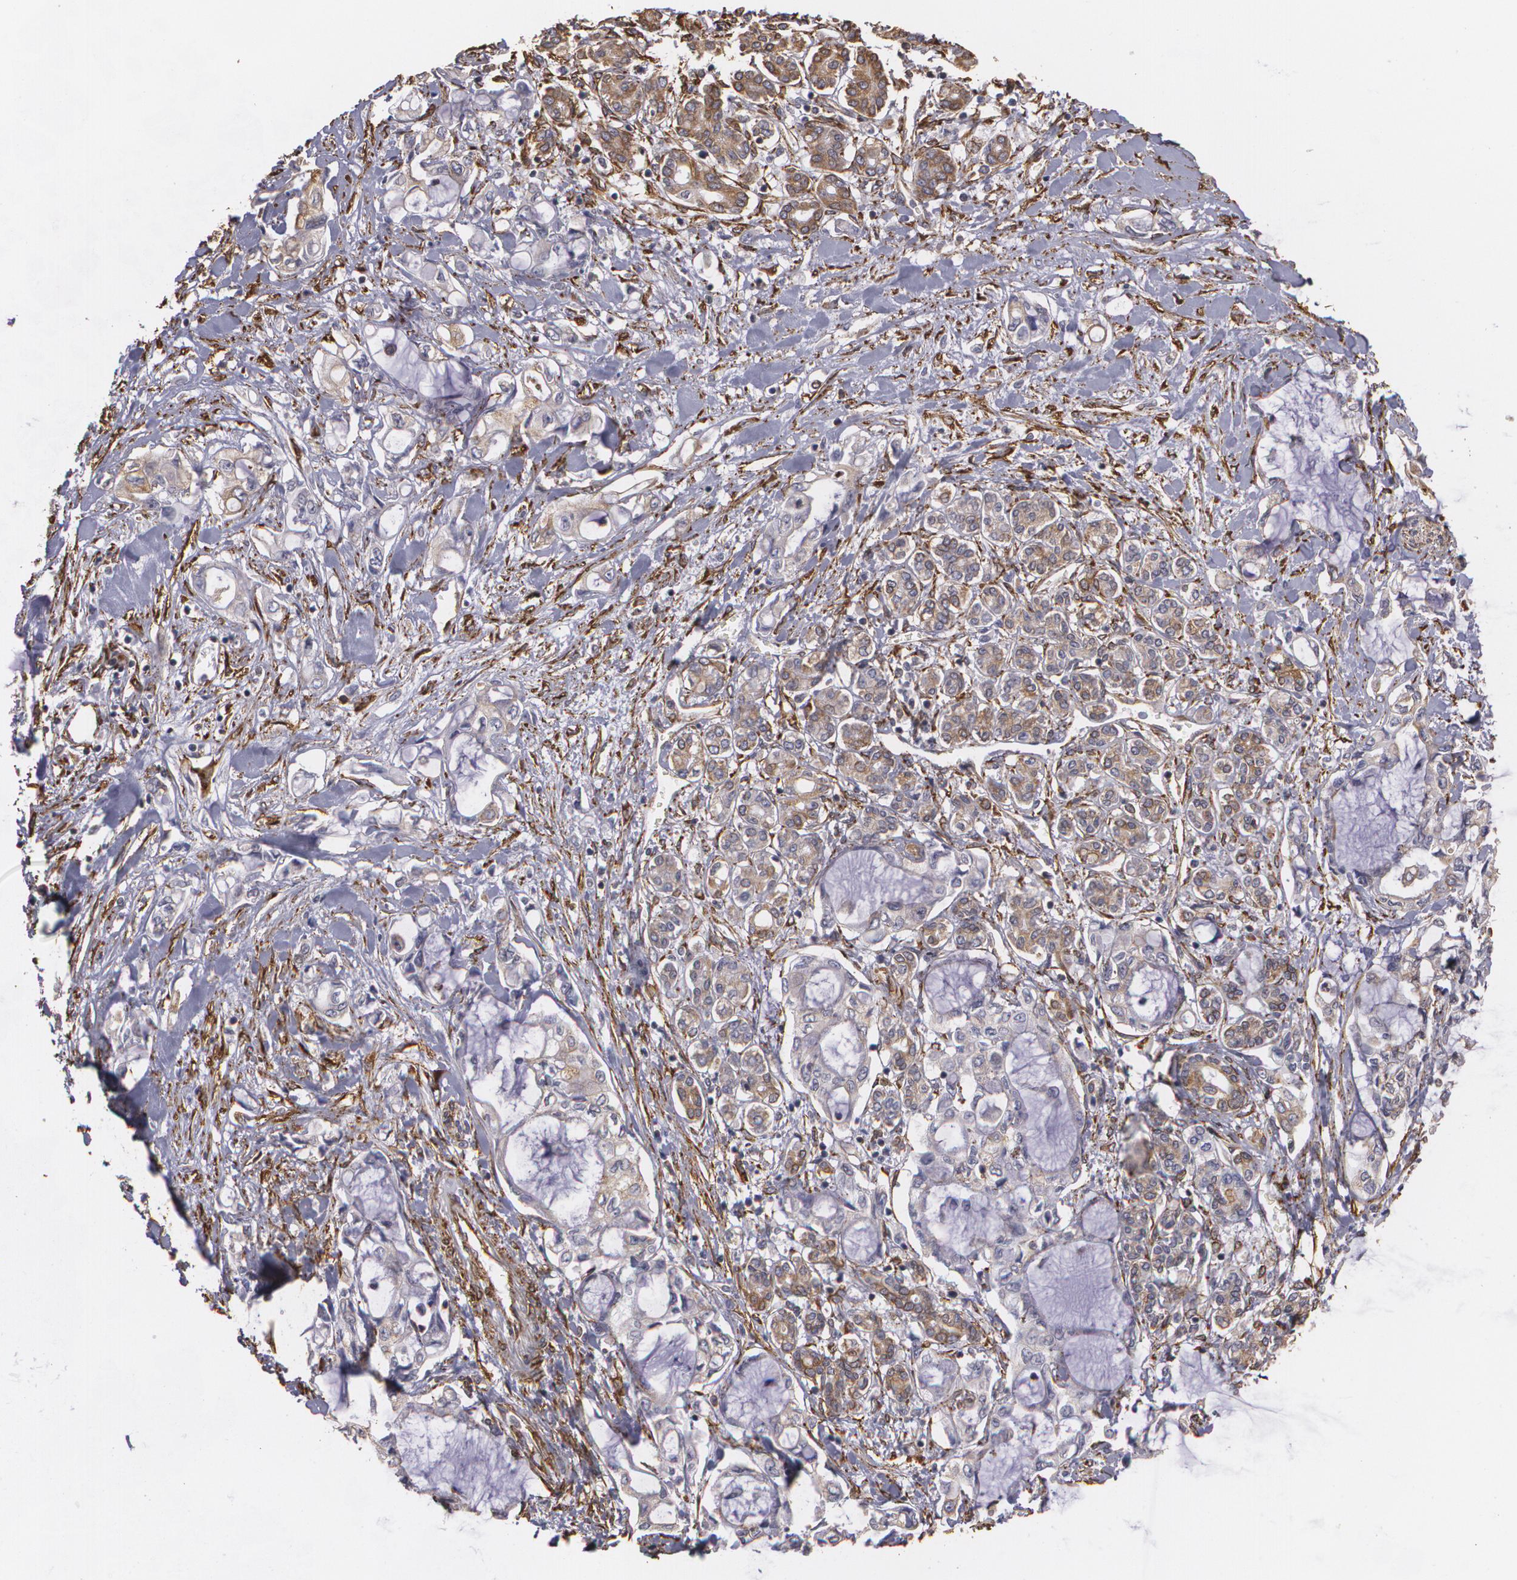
{"staining": {"intensity": "moderate", "quantity": "25%-75%", "location": "cytoplasmic/membranous"}, "tissue": "pancreatic cancer", "cell_type": "Tumor cells", "image_type": "cancer", "snomed": [{"axis": "morphology", "description": "Adenocarcinoma, NOS"}, {"axis": "topography", "description": "Pancreas"}], "caption": "Protein staining demonstrates moderate cytoplasmic/membranous staining in about 25%-75% of tumor cells in adenocarcinoma (pancreatic). (DAB (3,3'-diaminobenzidine) = brown stain, brightfield microscopy at high magnification).", "gene": "CYB5R3", "patient": {"sex": "female", "age": 70}}